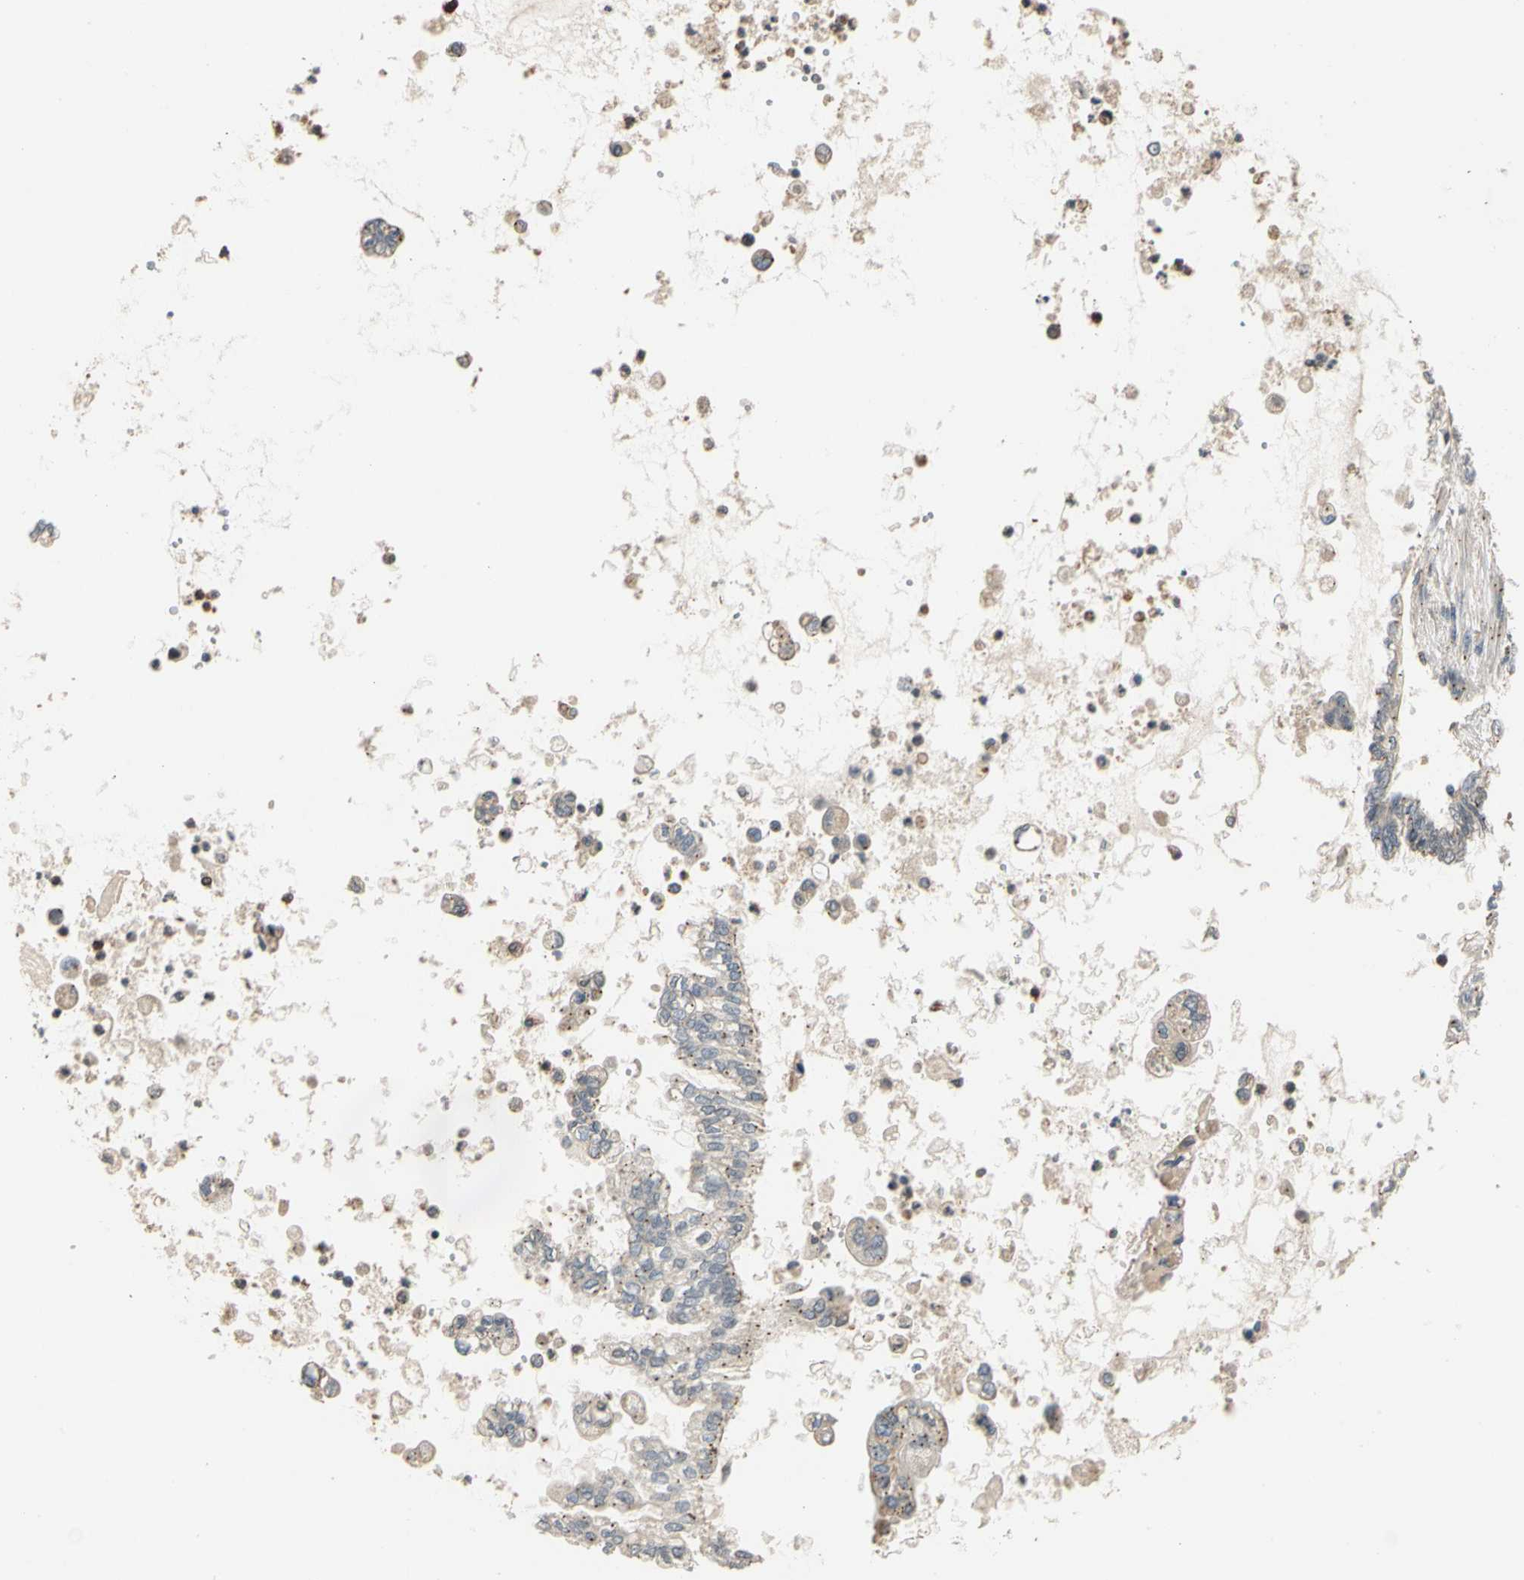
{"staining": {"intensity": "weak", "quantity": "<25%", "location": "cytoplasmic/membranous"}, "tissue": "pancreatic cancer", "cell_type": "Tumor cells", "image_type": "cancer", "snomed": [{"axis": "morphology", "description": "Normal tissue, NOS"}, {"axis": "topography", "description": "Pancreas"}], "caption": "Immunohistochemical staining of human pancreatic cancer reveals no significant expression in tumor cells.", "gene": "IP6K2", "patient": {"sex": "male", "age": 42}}